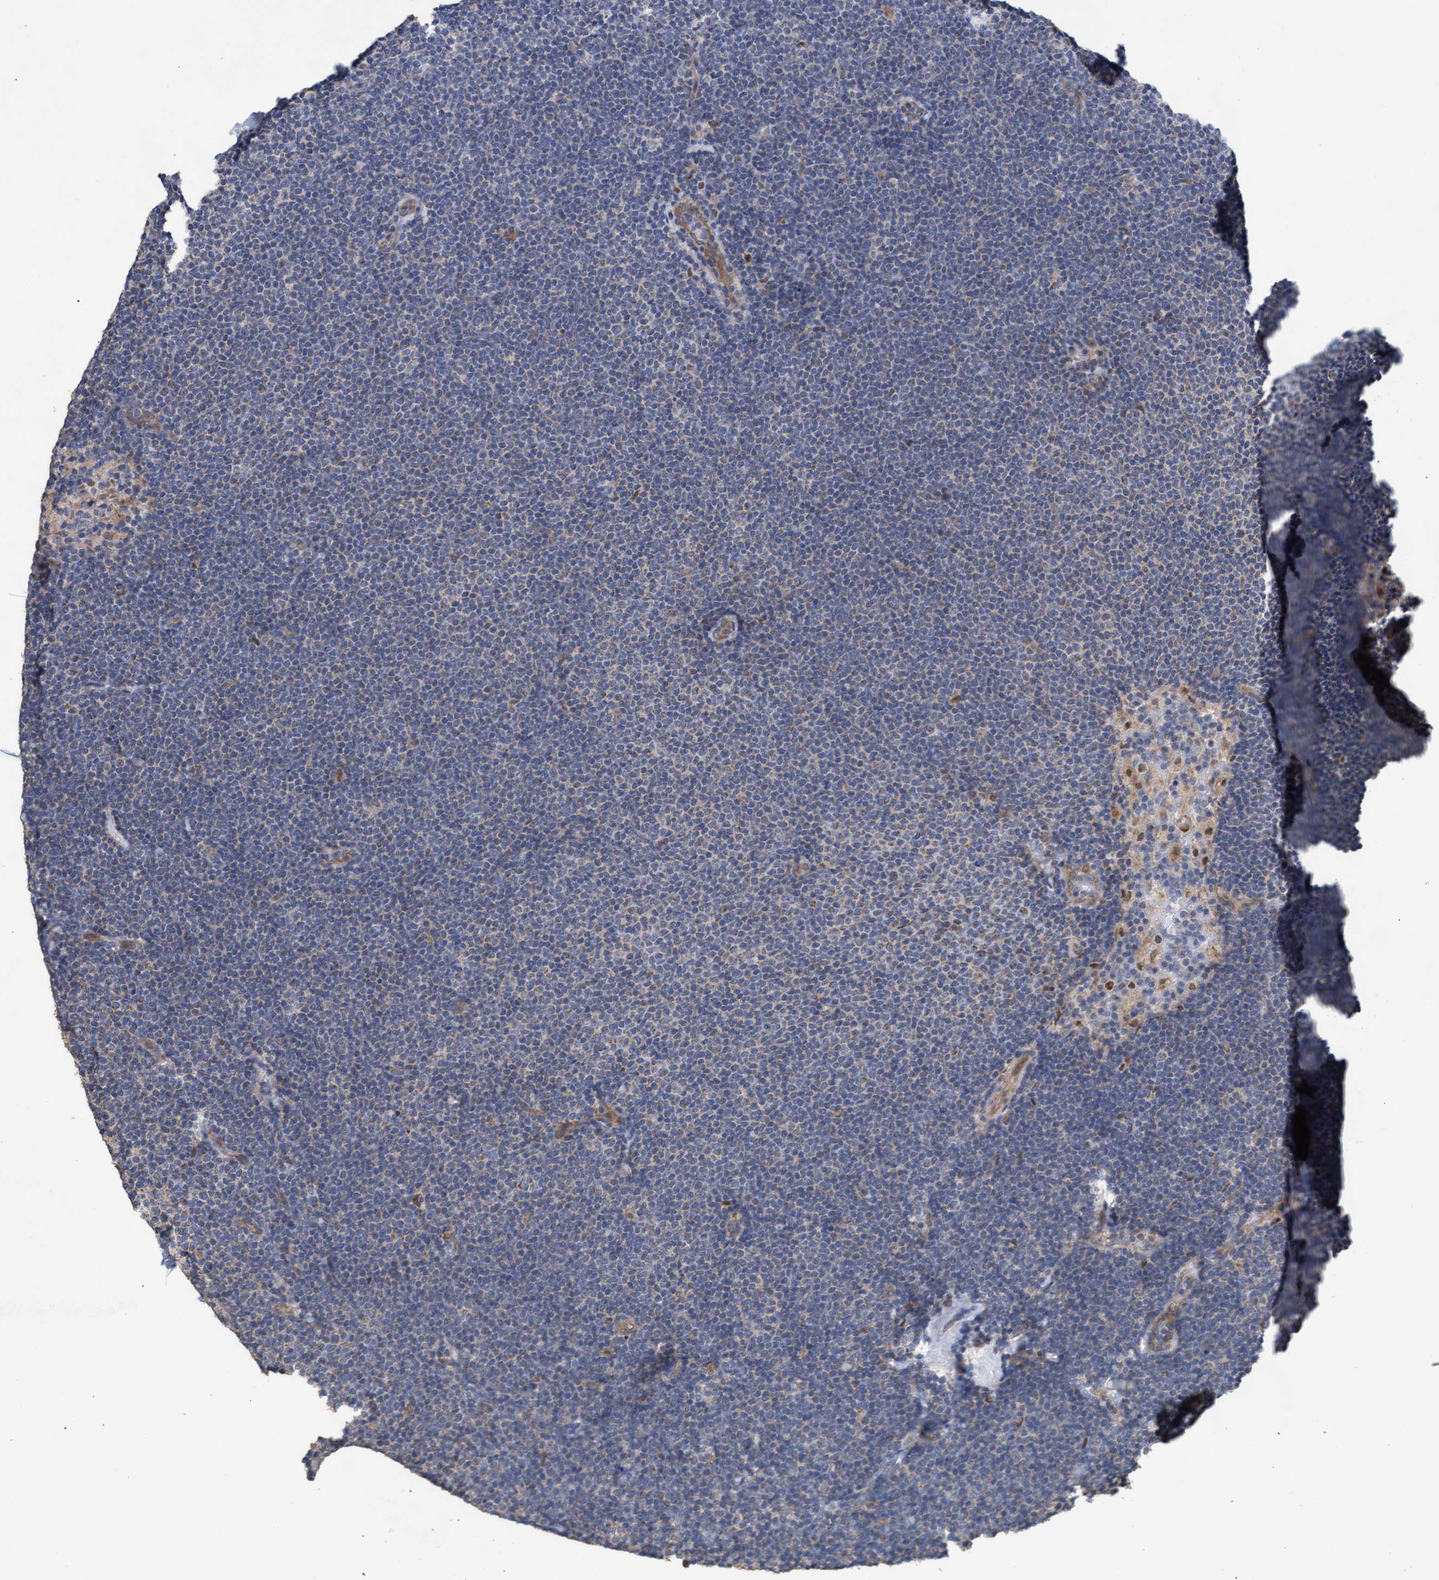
{"staining": {"intensity": "weak", "quantity": "<25%", "location": "cytoplasmic/membranous"}, "tissue": "lymphoma", "cell_type": "Tumor cells", "image_type": "cancer", "snomed": [{"axis": "morphology", "description": "Malignant lymphoma, non-Hodgkin's type, Low grade"}, {"axis": "topography", "description": "Lymph node"}], "caption": "Tumor cells are negative for protein expression in human lymphoma.", "gene": "MRPL38", "patient": {"sex": "female", "age": 53}}